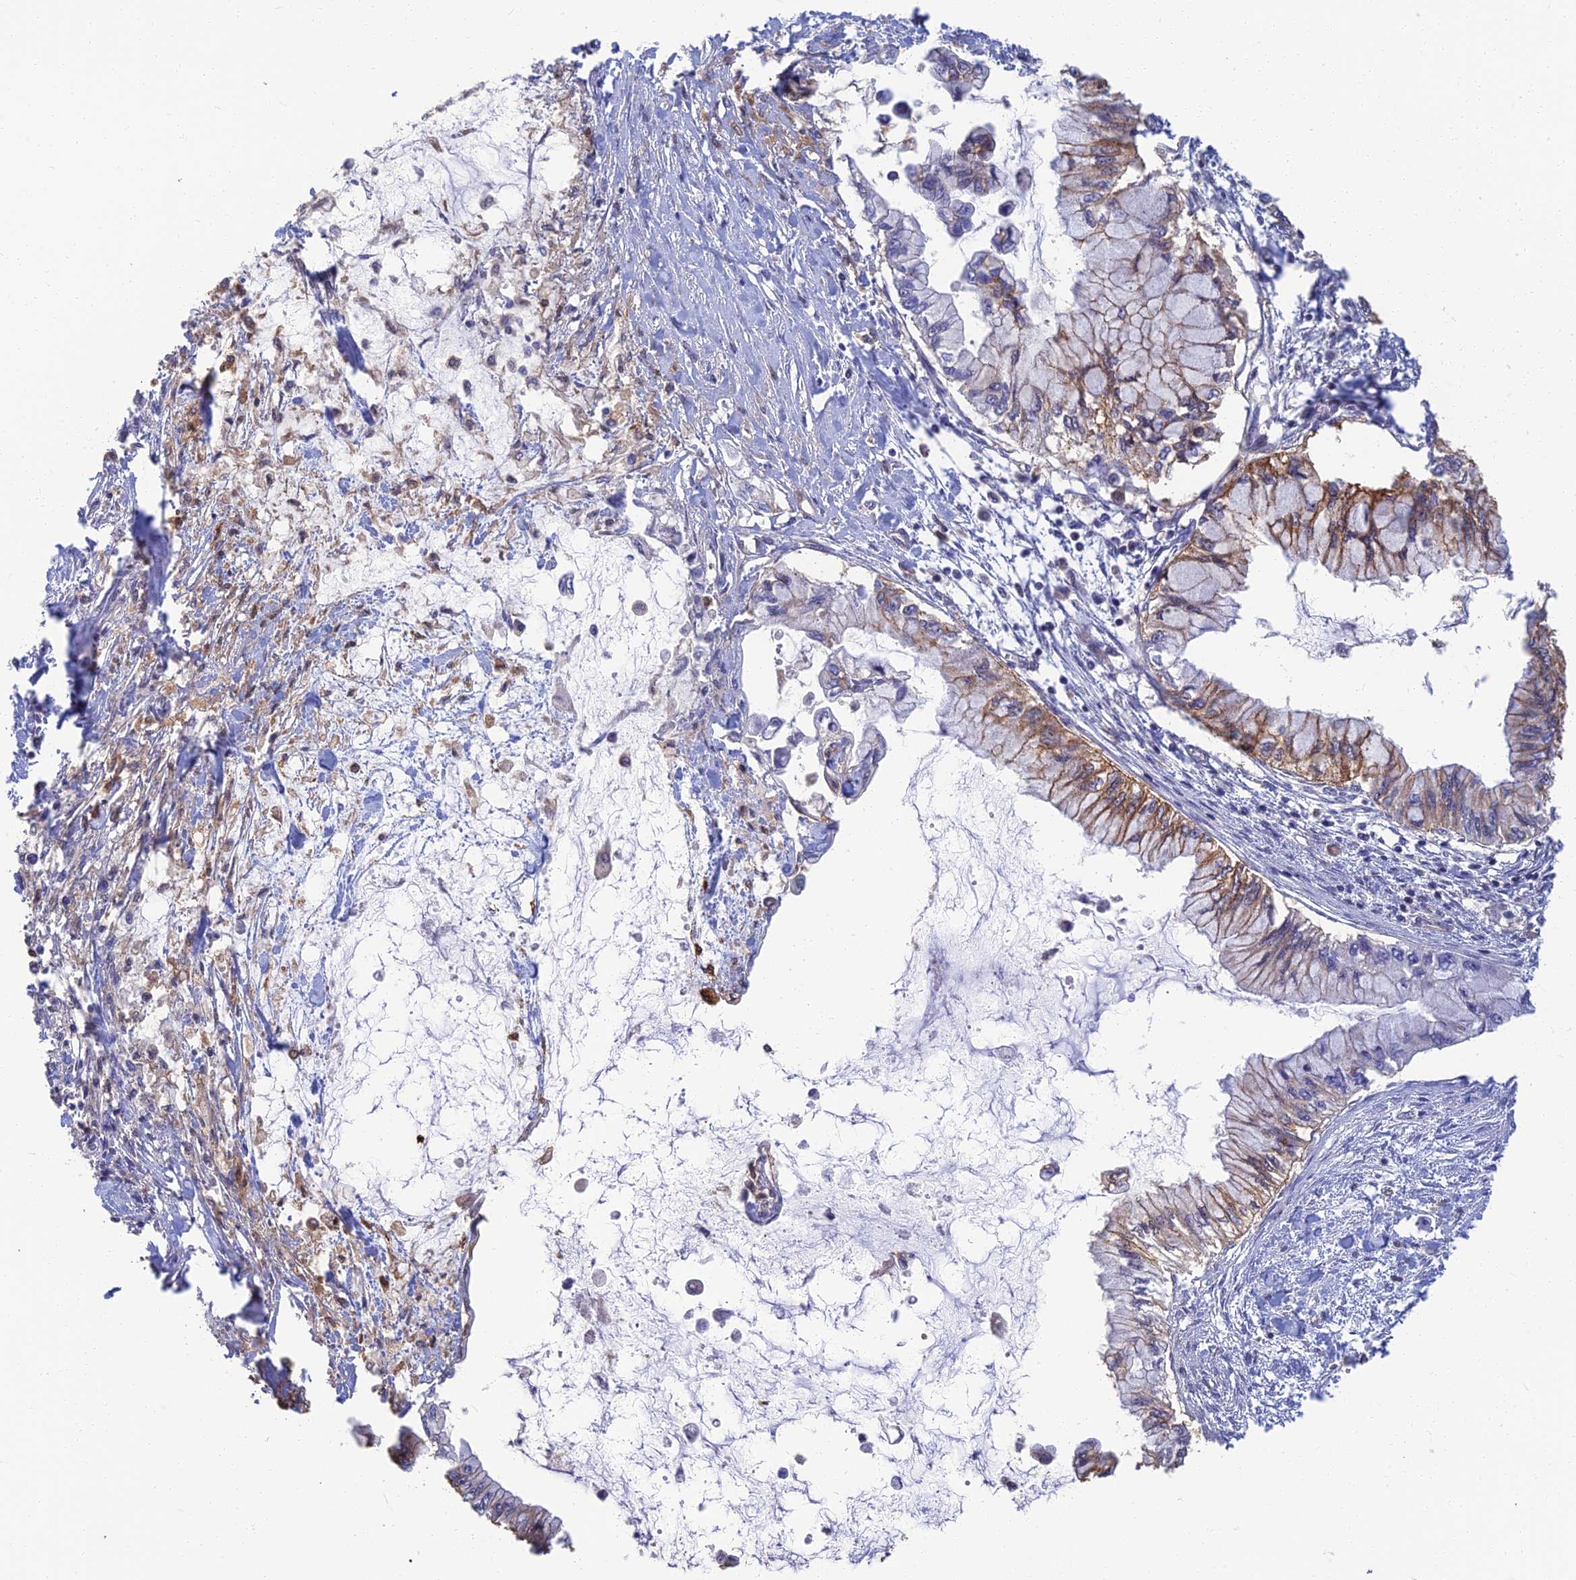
{"staining": {"intensity": "moderate", "quantity": "<25%", "location": "cytoplasmic/membranous"}, "tissue": "pancreatic cancer", "cell_type": "Tumor cells", "image_type": "cancer", "snomed": [{"axis": "morphology", "description": "Adenocarcinoma, NOS"}, {"axis": "topography", "description": "Pancreas"}], "caption": "Human pancreatic cancer (adenocarcinoma) stained with a protein marker displays moderate staining in tumor cells.", "gene": "LRRN3", "patient": {"sex": "male", "age": 48}}